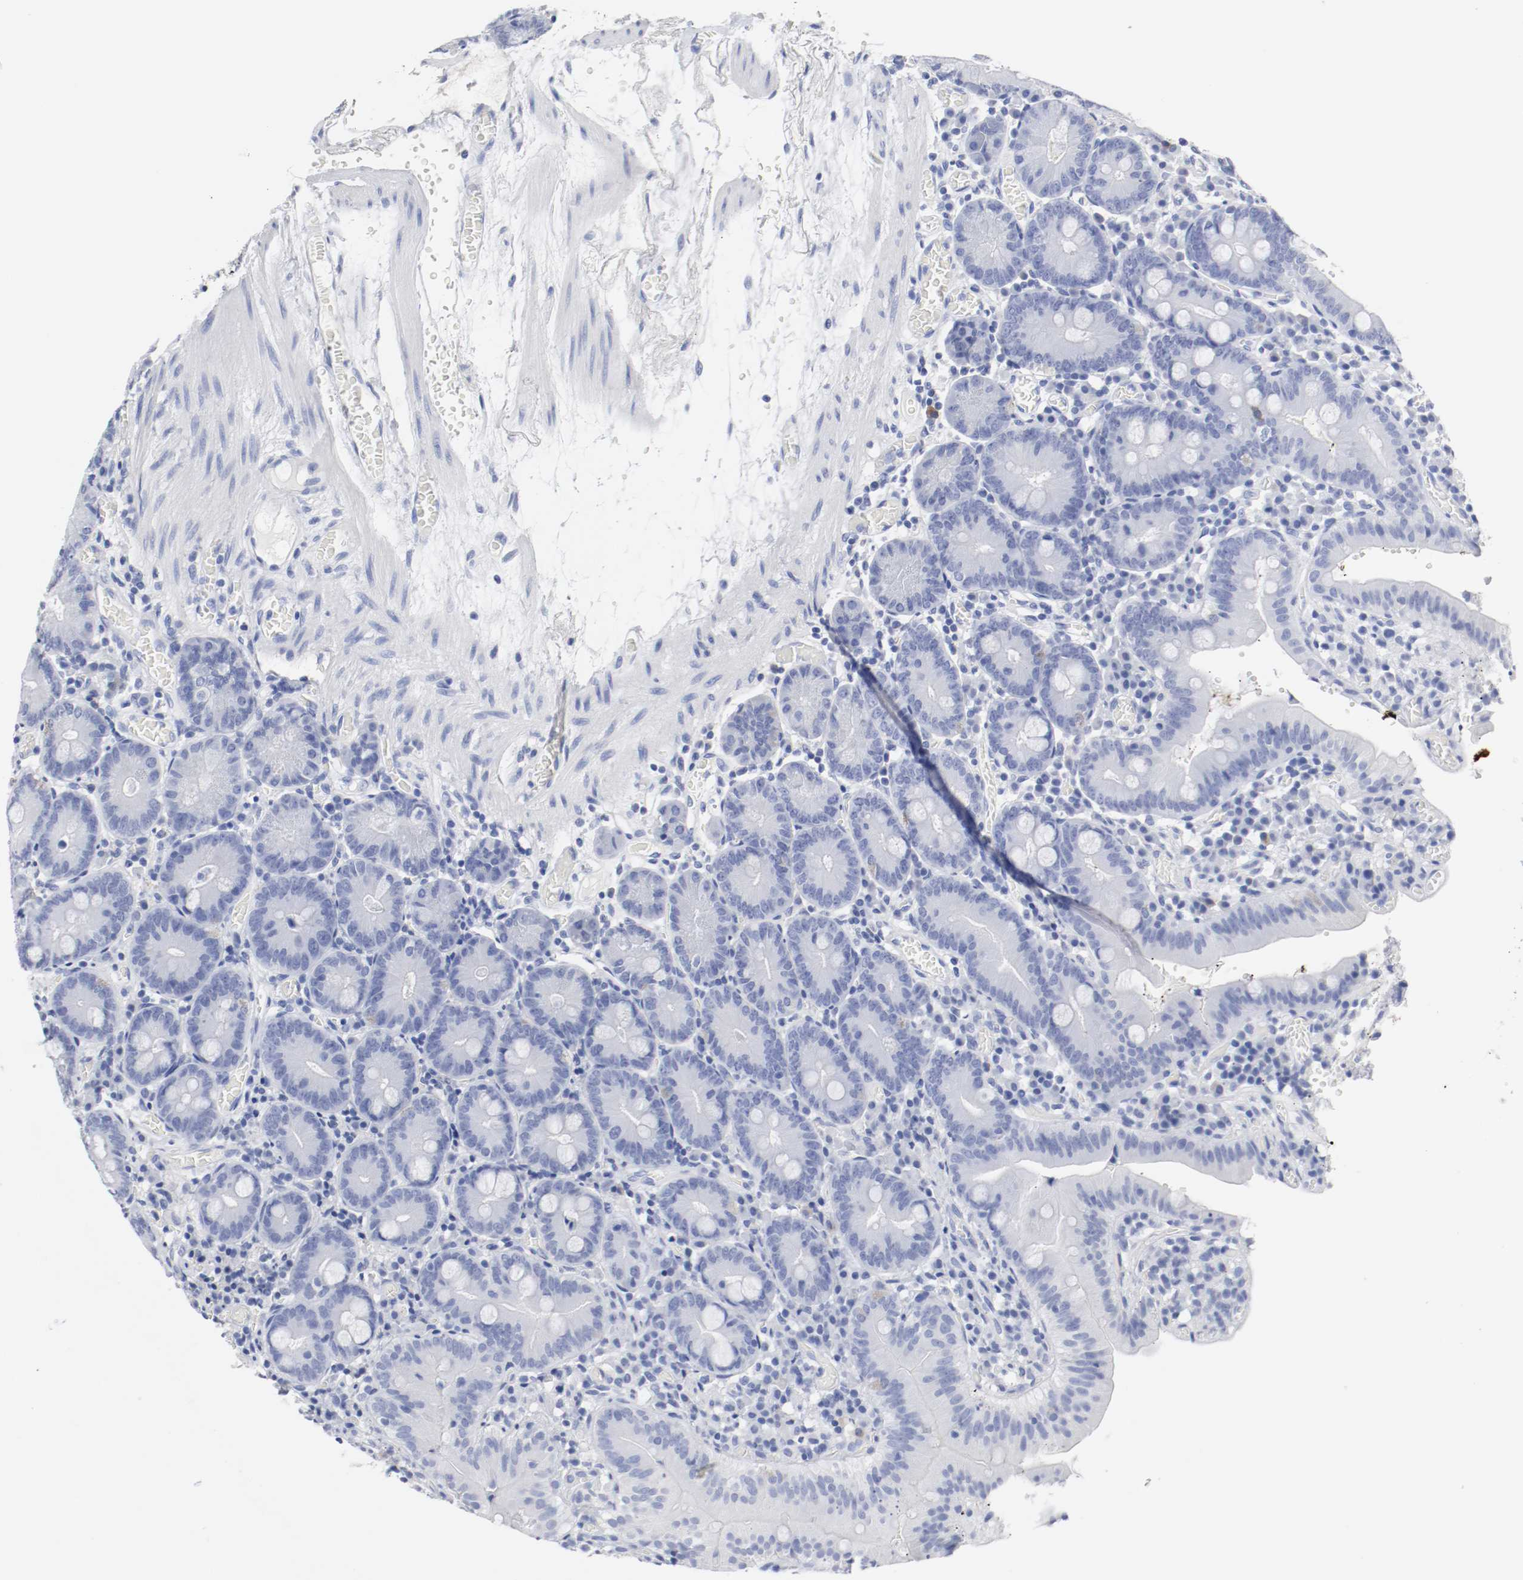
{"staining": {"intensity": "negative", "quantity": "none", "location": "none"}, "tissue": "small intestine", "cell_type": "Glandular cells", "image_type": "normal", "snomed": [{"axis": "morphology", "description": "Normal tissue, NOS"}, {"axis": "topography", "description": "Small intestine"}], "caption": "IHC photomicrograph of normal human small intestine stained for a protein (brown), which reveals no expression in glandular cells. The staining is performed using DAB (3,3'-diaminobenzidine) brown chromogen with nuclei counter-stained in using hematoxylin.", "gene": "GAD1", "patient": {"sex": "male", "age": 71}}